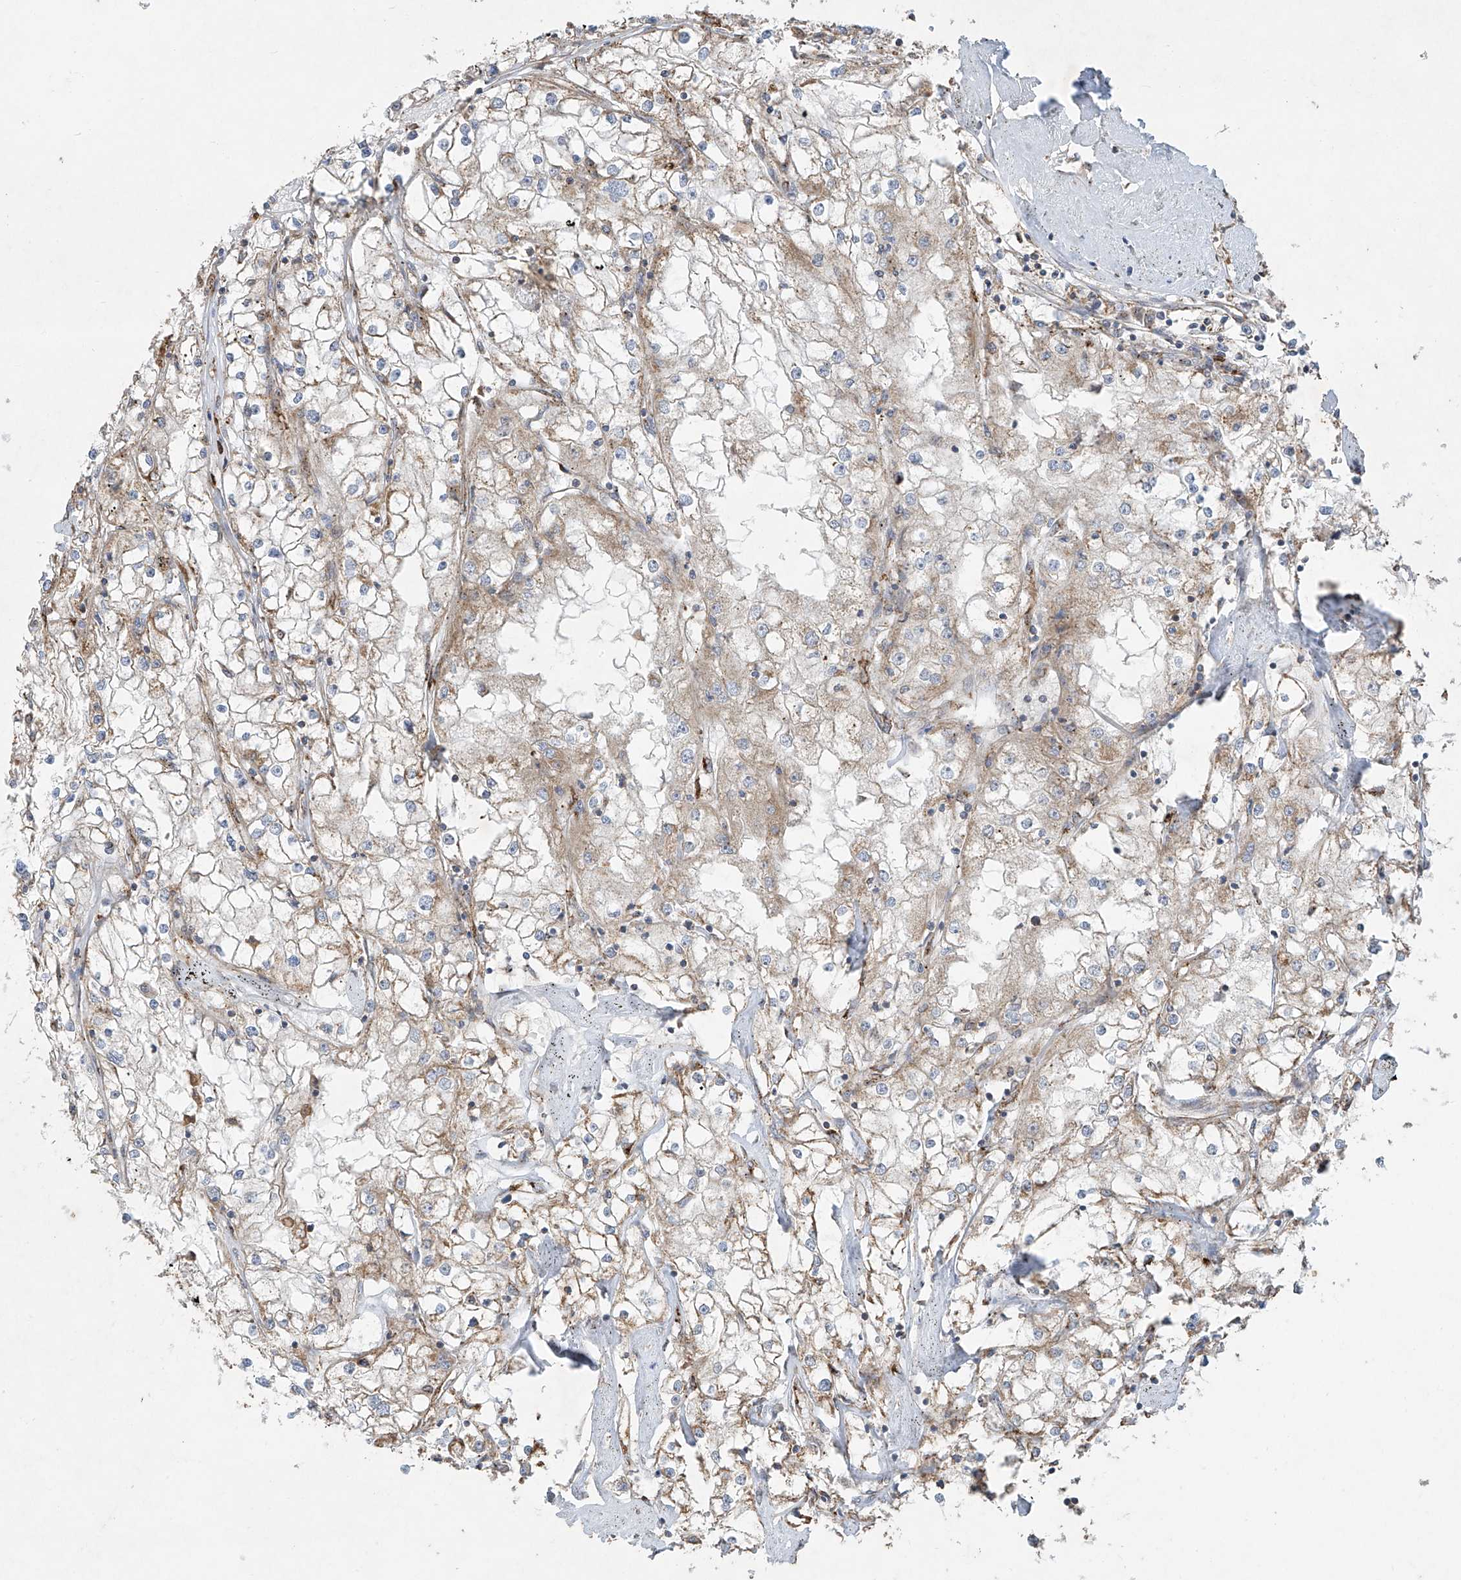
{"staining": {"intensity": "weak", "quantity": "25%-75%", "location": "cytoplasmic/membranous"}, "tissue": "renal cancer", "cell_type": "Tumor cells", "image_type": "cancer", "snomed": [{"axis": "morphology", "description": "Adenocarcinoma, NOS"}, {"axis": "topography", "description": "Kidney"}], "caption": "Protein staining shows weak cytoplasmic/membranous expression in about 25%-75% of tumor cells in renal cancer. The staining was performed using DAB (3,3'-diaminobenzidine), with brown indicating positive protein expression. Nuclei are stained blue with hematoxylin.", "gene": "UQCC1", "patient": {"sex": "male", "age": 56}}